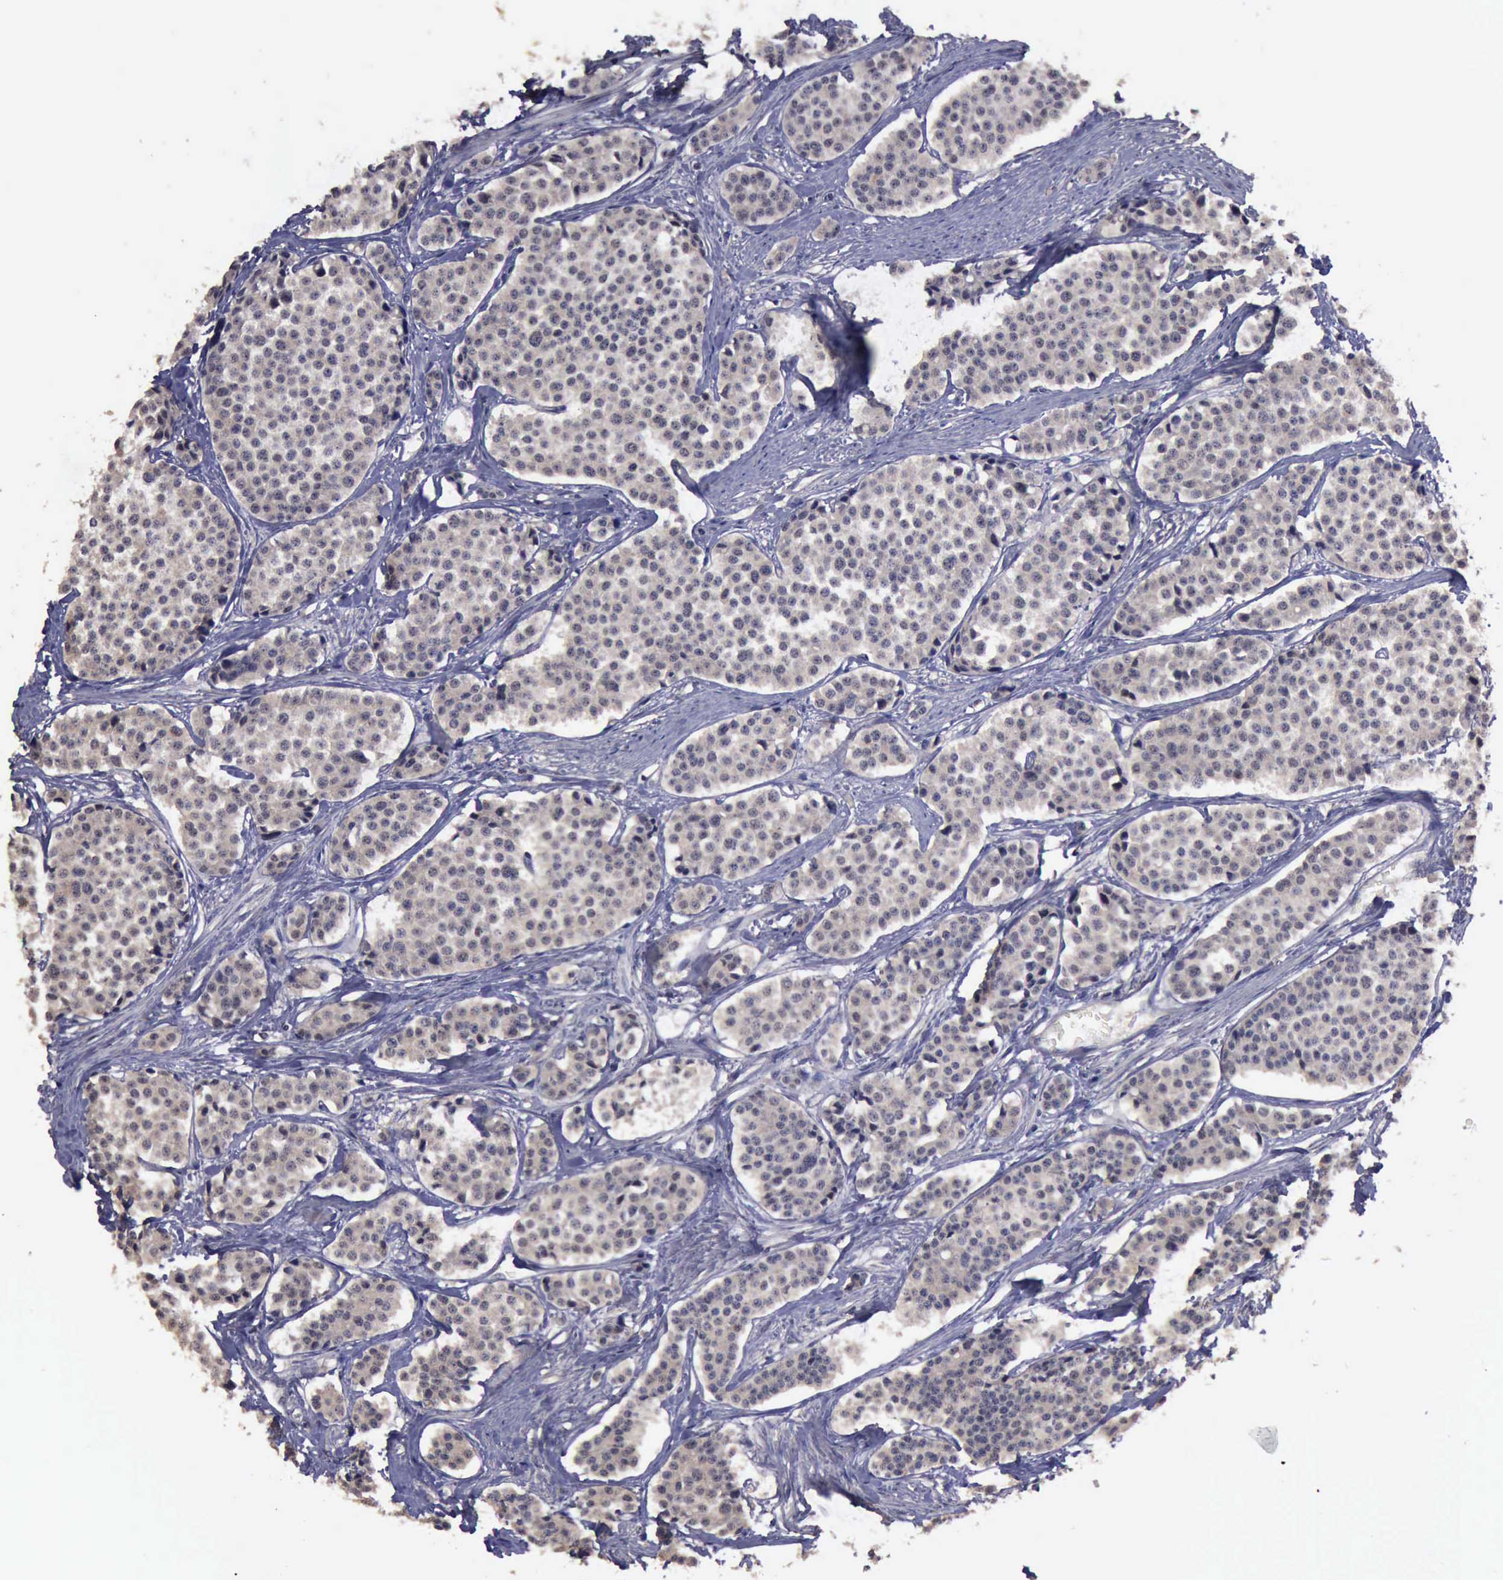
{"staining": {"intensity": "negative", "quantity": "none", "location": "none"}, "tissue": "carcinoid", "cell_type": "Tumor cells", "image_type": "cancer", "snomed": [{"axis": "morphology", "description": "Carcinoid, malignant, NOS"}, {"axis": "topography", "description": "Small intestine"}], "caption": "Immunohistochemistry (IHC) of human carcinoid (malignant) demonstrates no expression in tumor cells.", "gene": "CRKL", "patient": {"sex": "male", "age": 60}}